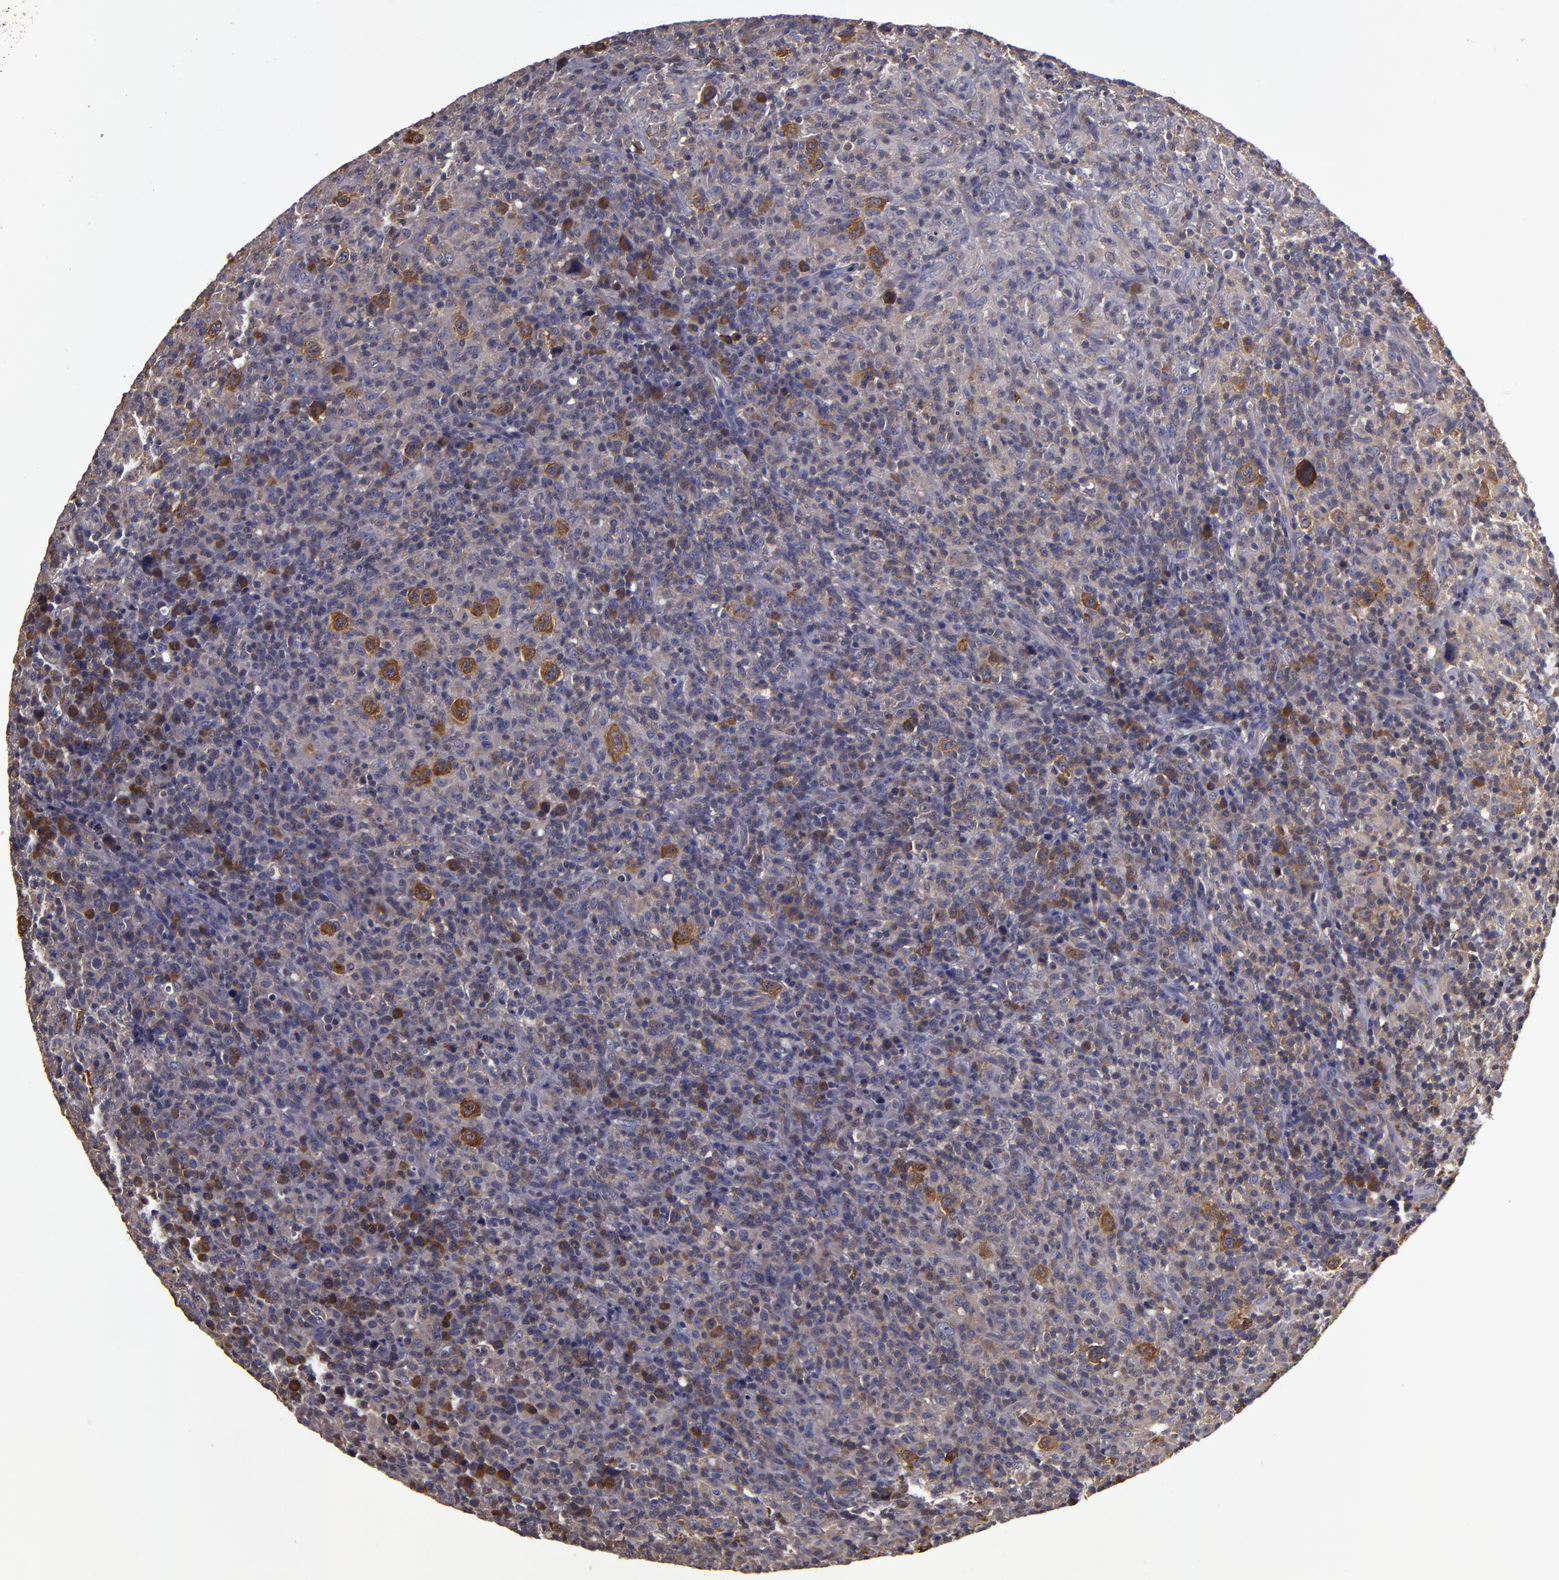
{"staining": {"intensity": "moderate", "quantity": "25%-75%", "location": "cytoplasmic/membranous"}, "tissue": "lymphoma", "cell_type": "Tumor cells", "image_type": "cancer", "snomed": [{"axis": "morphology", "description": "Hodgkin's disease, NOS"}, {"axis": "topography", "description": "Lymph node"}], "caption": "Immunohistochemistry of human Hodgkin's disease shows medium levels of moderate cytoplasmic/membranous expression in approximately 25%-75% of tumor cells.", "gene": "CARS1", "patient": {"sex": "male", "age": 65}}